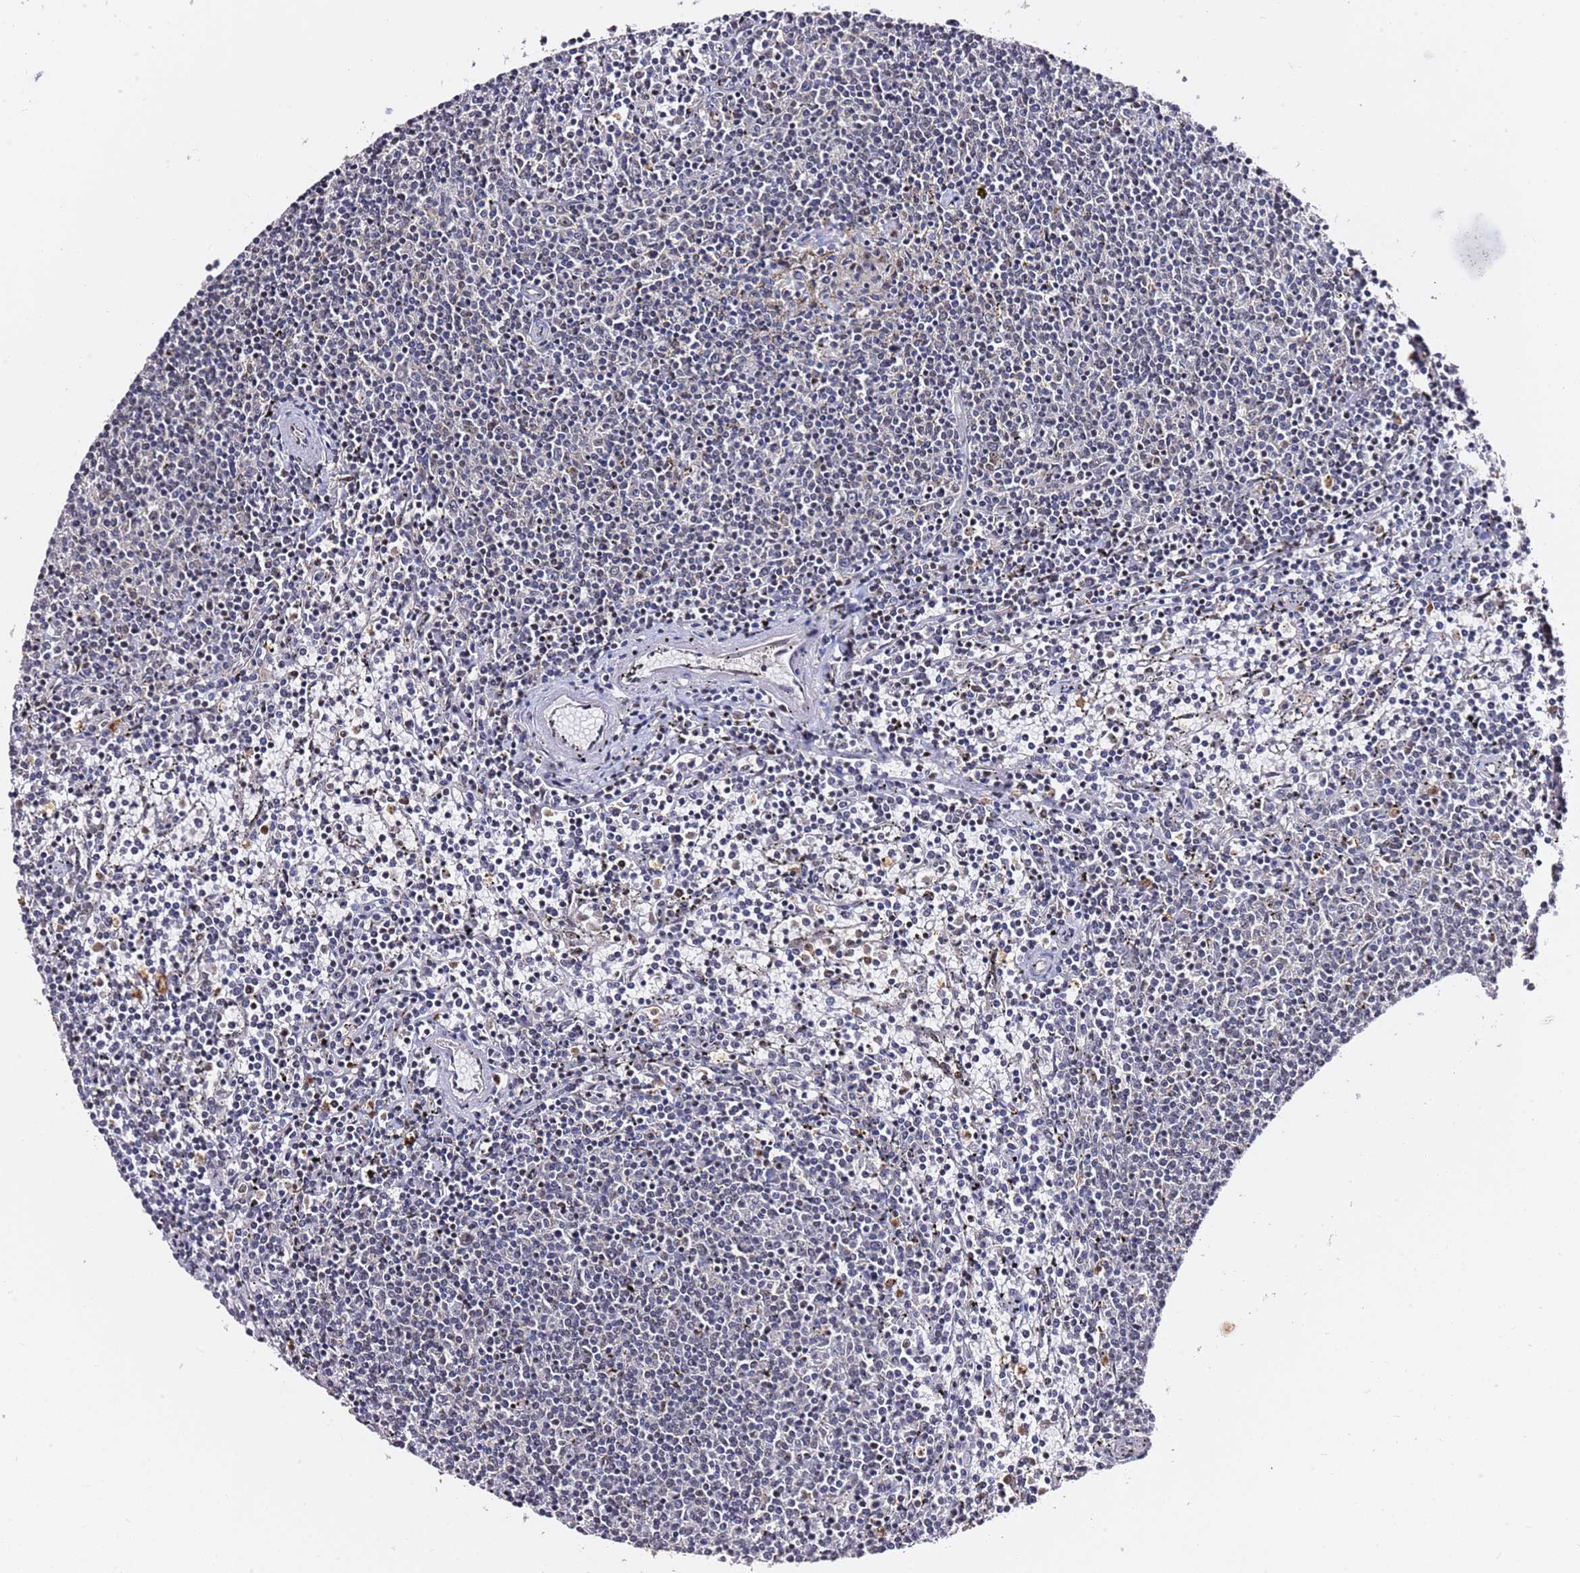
{"staining": {"intensity": "negative", "quantity": "none", "location": "none"}, "tissue": "lymphoma", "cell_type": "Tumor cells", "image_type": "cancer", "snomed": [{"axis": "morphology", "description": "Malignant lymphoma, non-Hodgkin's type, Low grade"}, {"axis": "topography", "description": "Spleen"}], "caption": "Lymphoma was stained to show a protein in brown. There is no significant positivity in tumor cells.", "gene": "FCF1", "patient": {"sex": "female", "age": 50}}